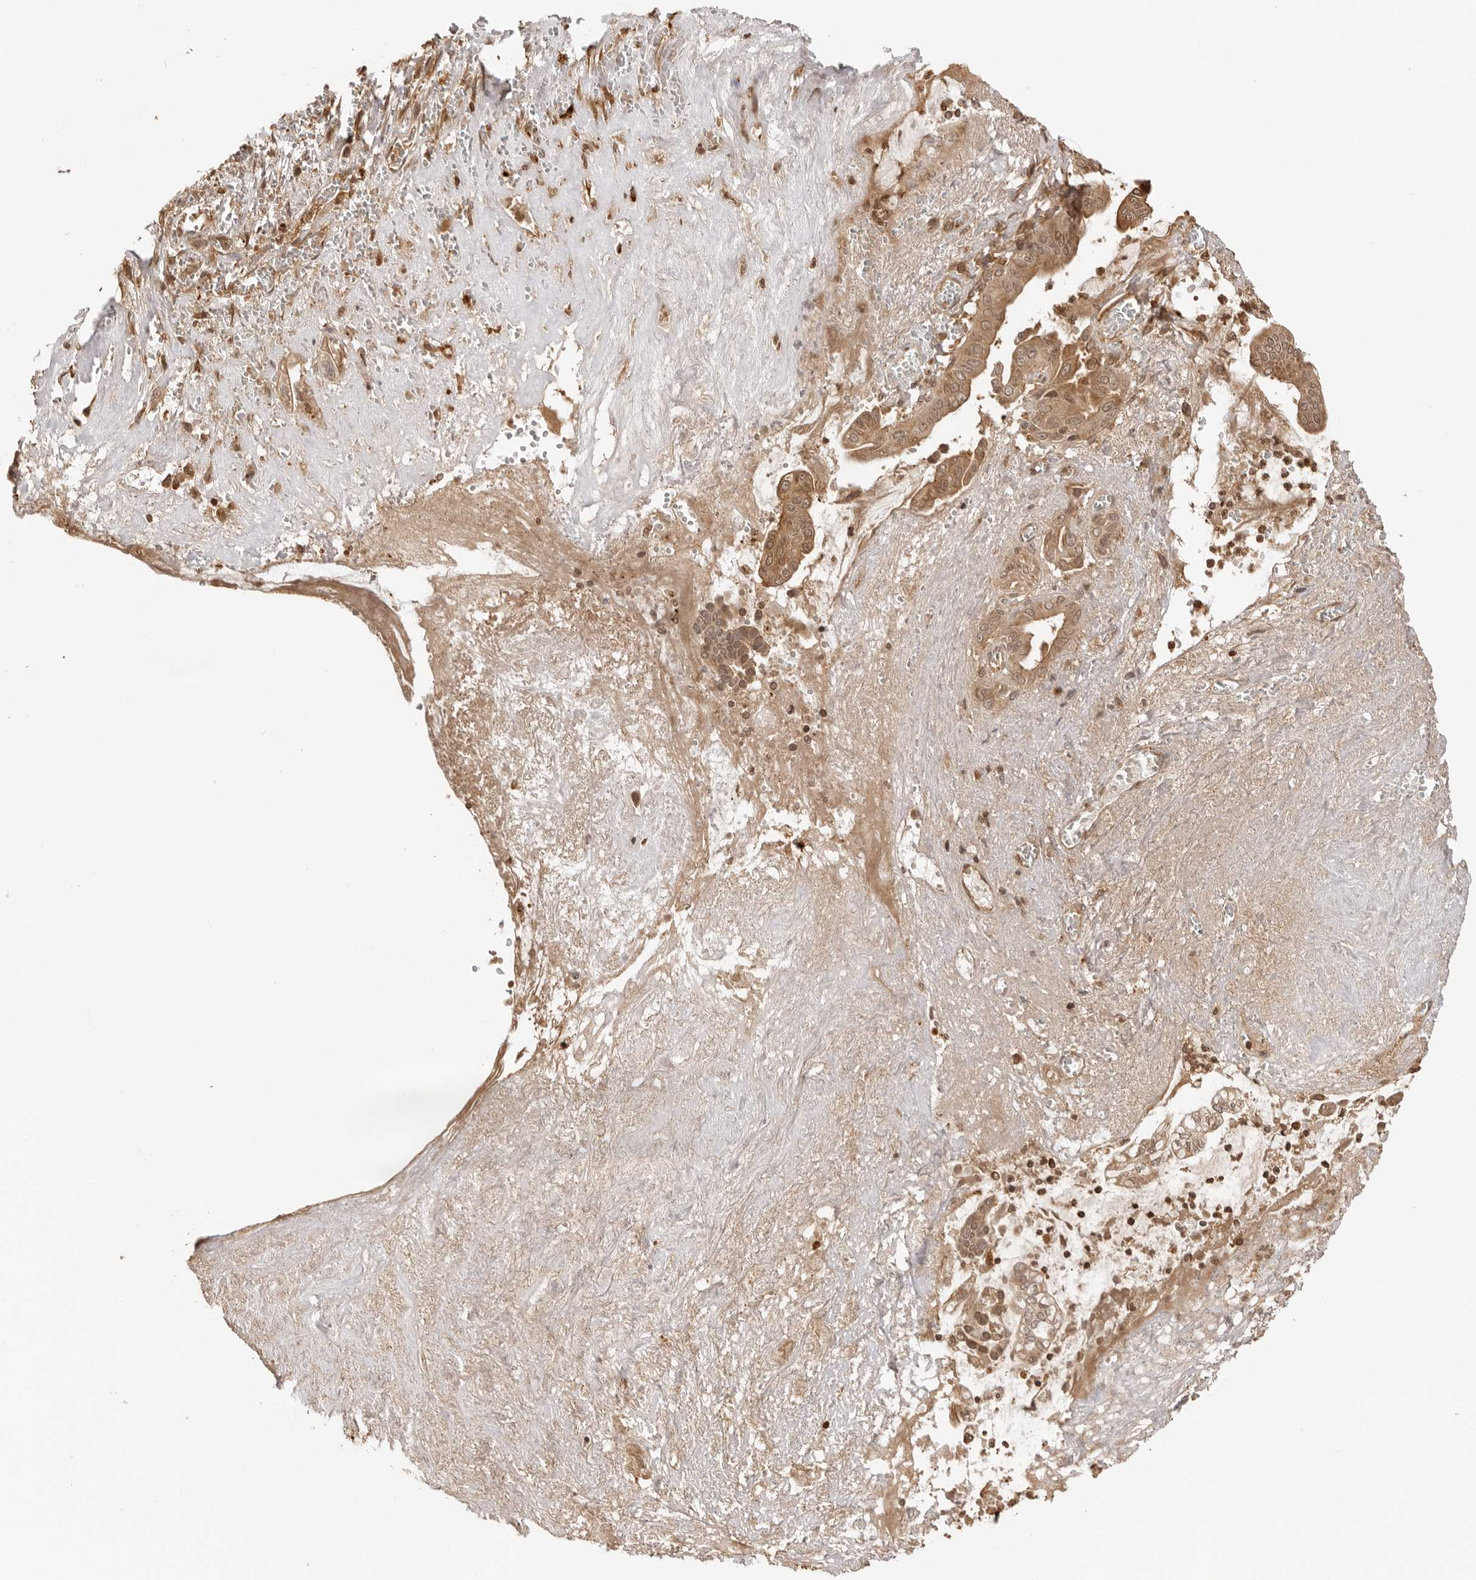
{"staining": {"intensity": "moderate", "quantity": ">75%", "location": "cytoplasmic/membranous,nuclear"}, "tissue": "pancreatic cancer", "cell_type": "Tumor cells", "image_type": "cancer", "snomed": [{"axis": "morphology", "description": "Adenocarcinoma, NOS"}, {"axis": "topography", "description": "Pancreas"}], "caption": "A brown stain shows moderate cytoplasmic/membranous and nuclear staining of a protein in pancreatic adenocarcinoma tumor cells.", "gene": "IKBKE", "patient": {"sex": "male", "age": 58}}